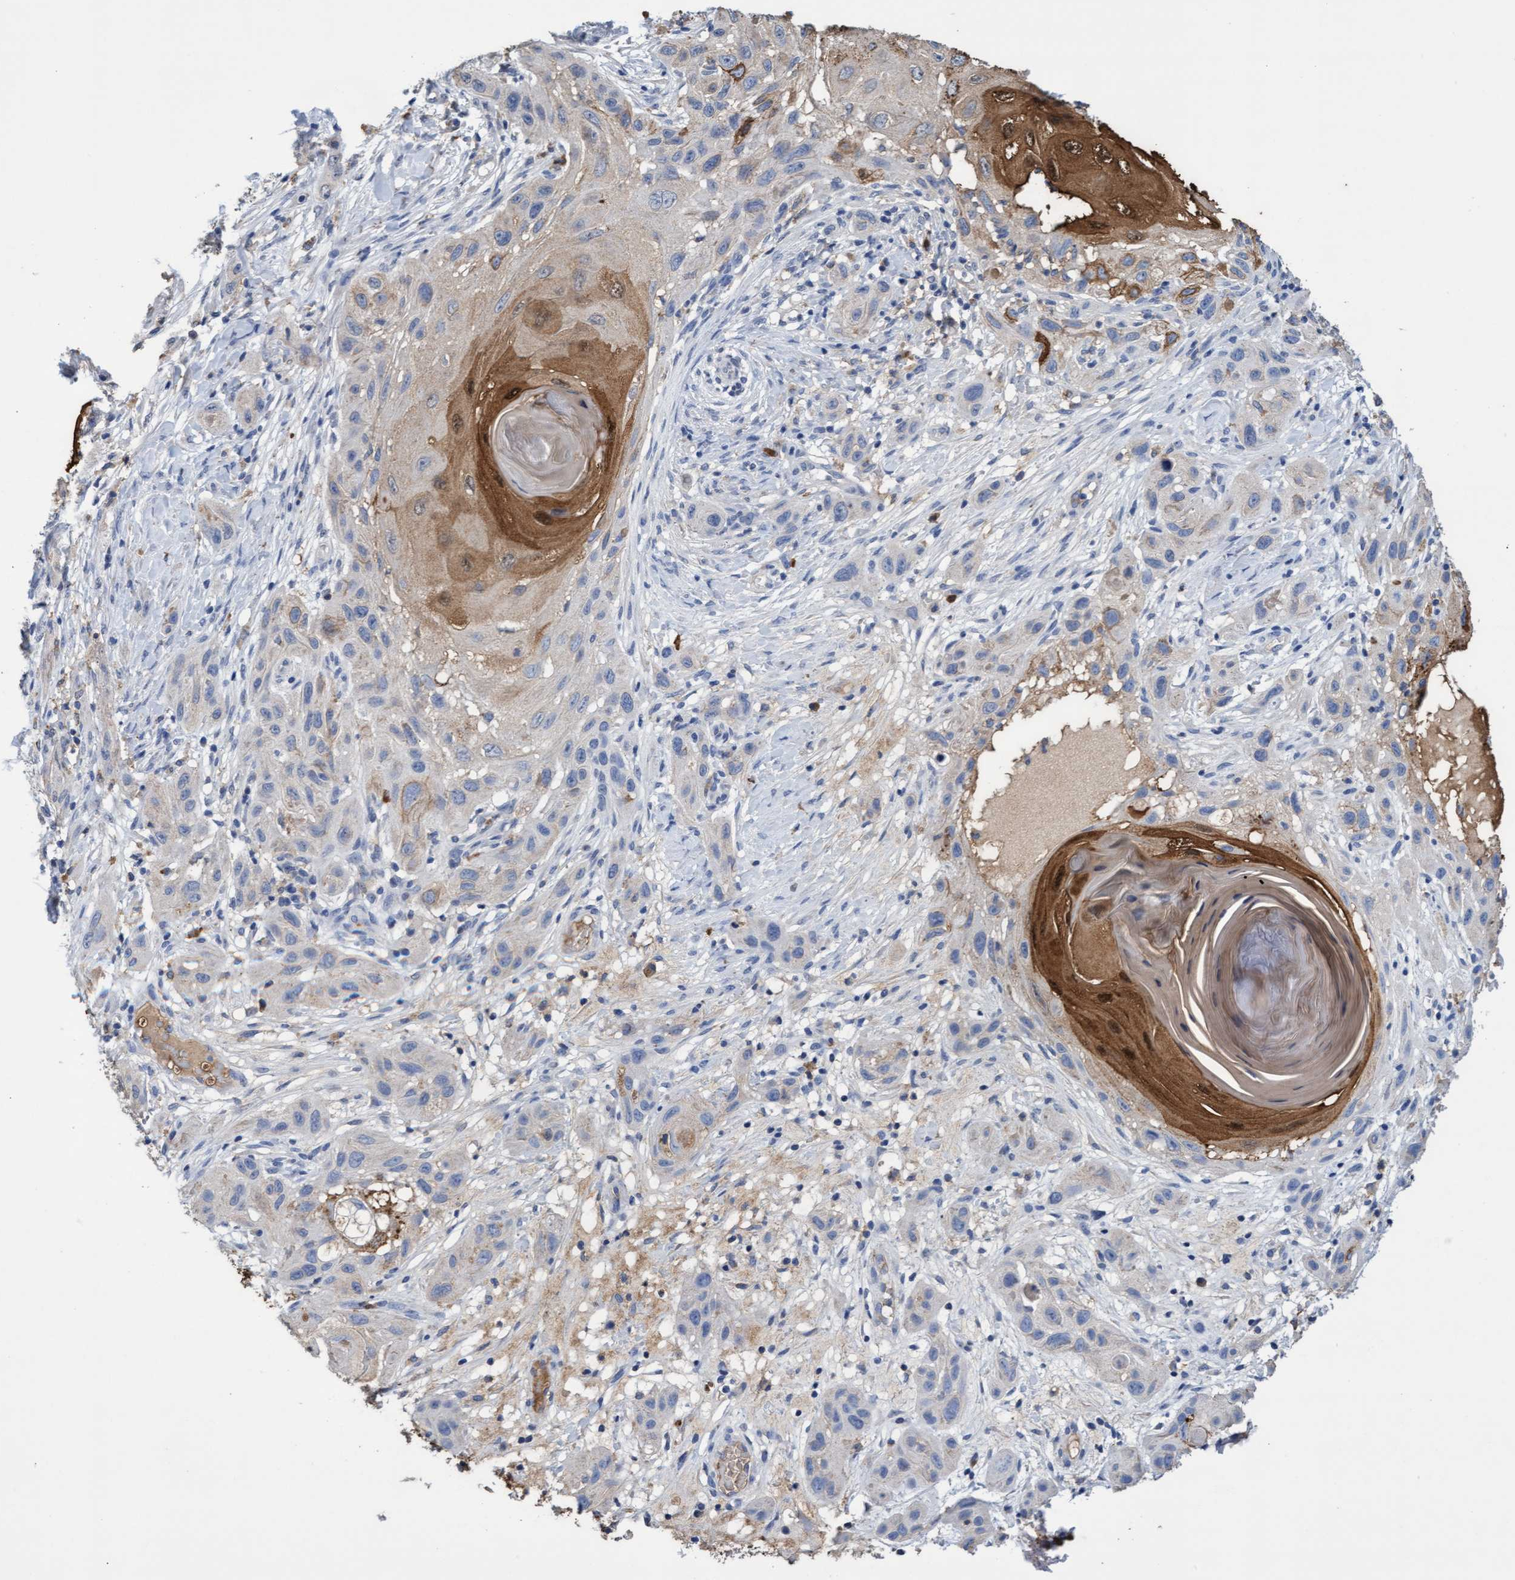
{"staining": {"intensity": "strong", "quantity": "<25%", "location": "cytoplasmic/membranous"}, "tissue": "skin cancer", "cell_type": "Tumor cells", "image_type": "cancer", "snomed": [{"axis": "morphology", "description": "Squamous cell carcinoma, NOS"}, {"axis": "topography", "description": "Skin"}], "caption": "Immunohistochemistry (IHC) photomicrograph of neoplastic tissue: human skin cancer stained using IHC displays medium levels of strong protein expression localized specifically in the cytoplasmic/membranous of tumor cells, appearing as a cytoplasmic/membranous brown color.", "gene": "GPR39", "patient": {"sex": "female", "age": 96}}